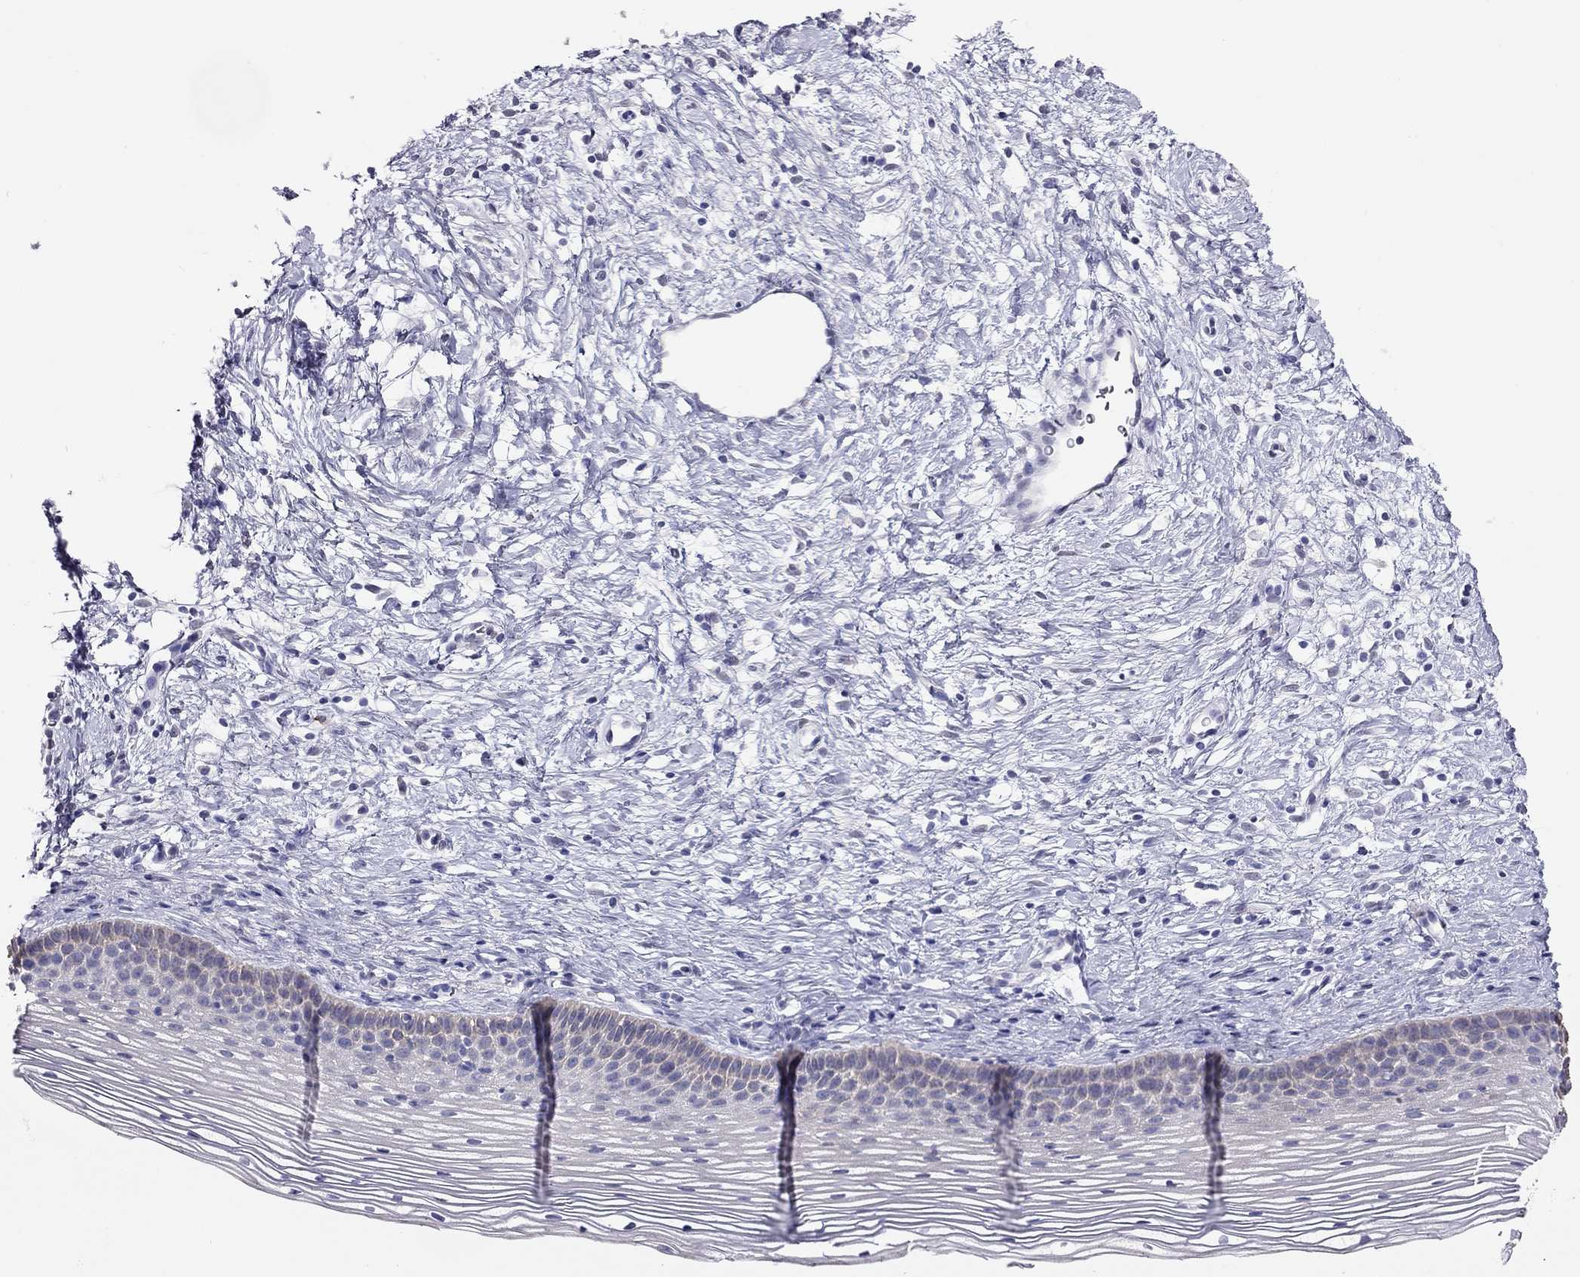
{"staining": {"intensity": "negative", "quantity": "none", "location": "none"}, "tissue": "cervix", "cell_type": "Glandular cells", "image_type": "normal", "snomed": [{"axis": "morphology", "description": "Normal tissue, NOS"}, {"axis": "topography", "description": "Cervix"}], "caption": "IHC photomicrograph of unremarkable human cervix stained for a protein (brown), which demonstrates no expression in glandular cells.", "gene": "KCNV2", "patient": {"sex": "female", "age": 39}}